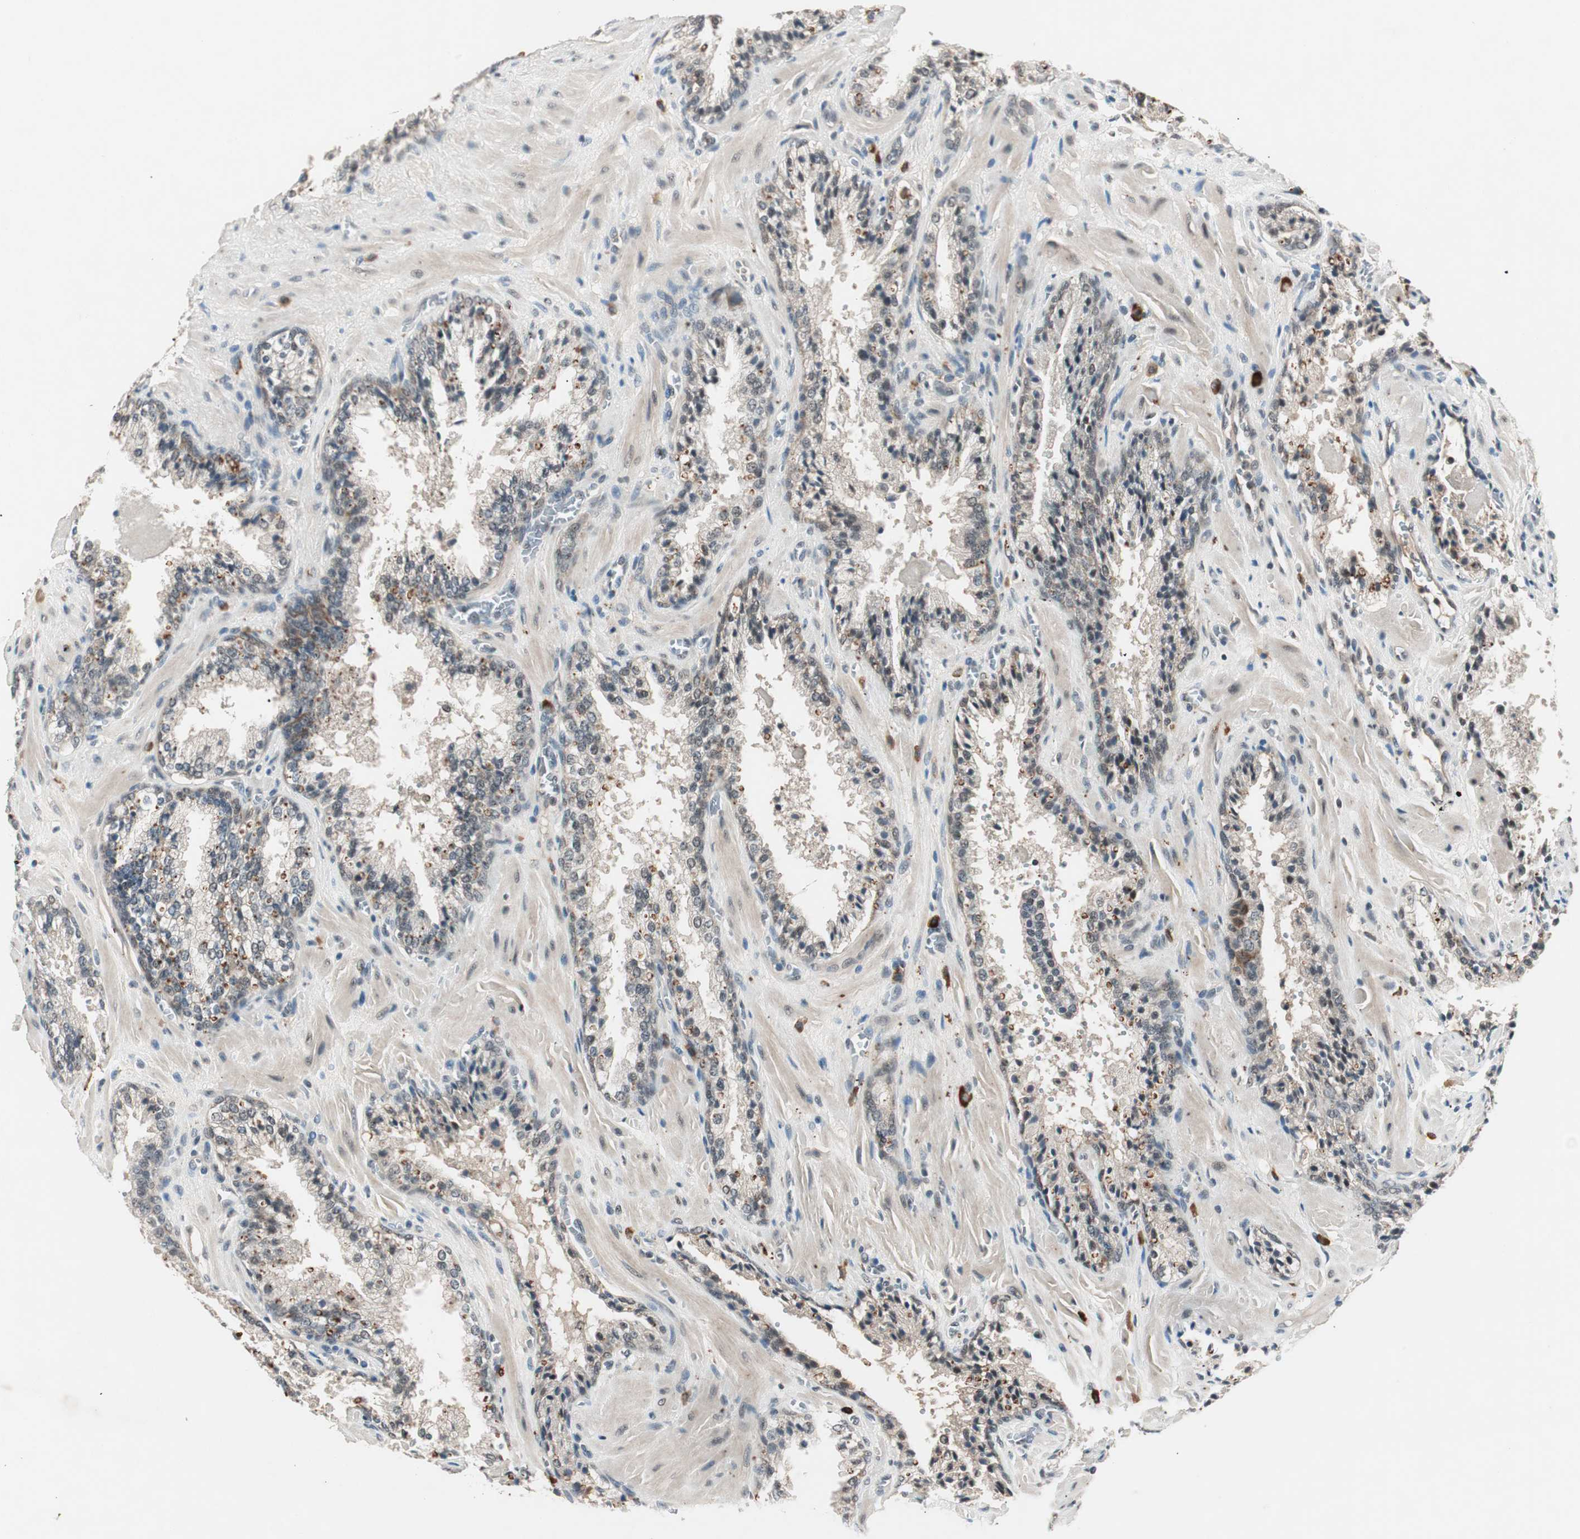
{"staining": {"intensity": "weak", "quantity": "25%-75%", "location": "cytoplasmic/membranous"}, "tissue": "prostate cancer", "cell_type": "Tumor cells", "image_type": "cancer", "snomed": [{"axis": "morphology", "description": "Adenocarcinoma, High grade"}, {"axis": "topography", "description": "Prostate"}], "caption": "An immunohistochemistry micrograph of tumor tissue is shown. Protein staining in brown highlights weak cytoplasmic/membranous positivity in prostate adenocarcinoma (high-grade) within tumor cells.", "gene": "NFRKB", "patient": {"sex": "male", "age": 58}}